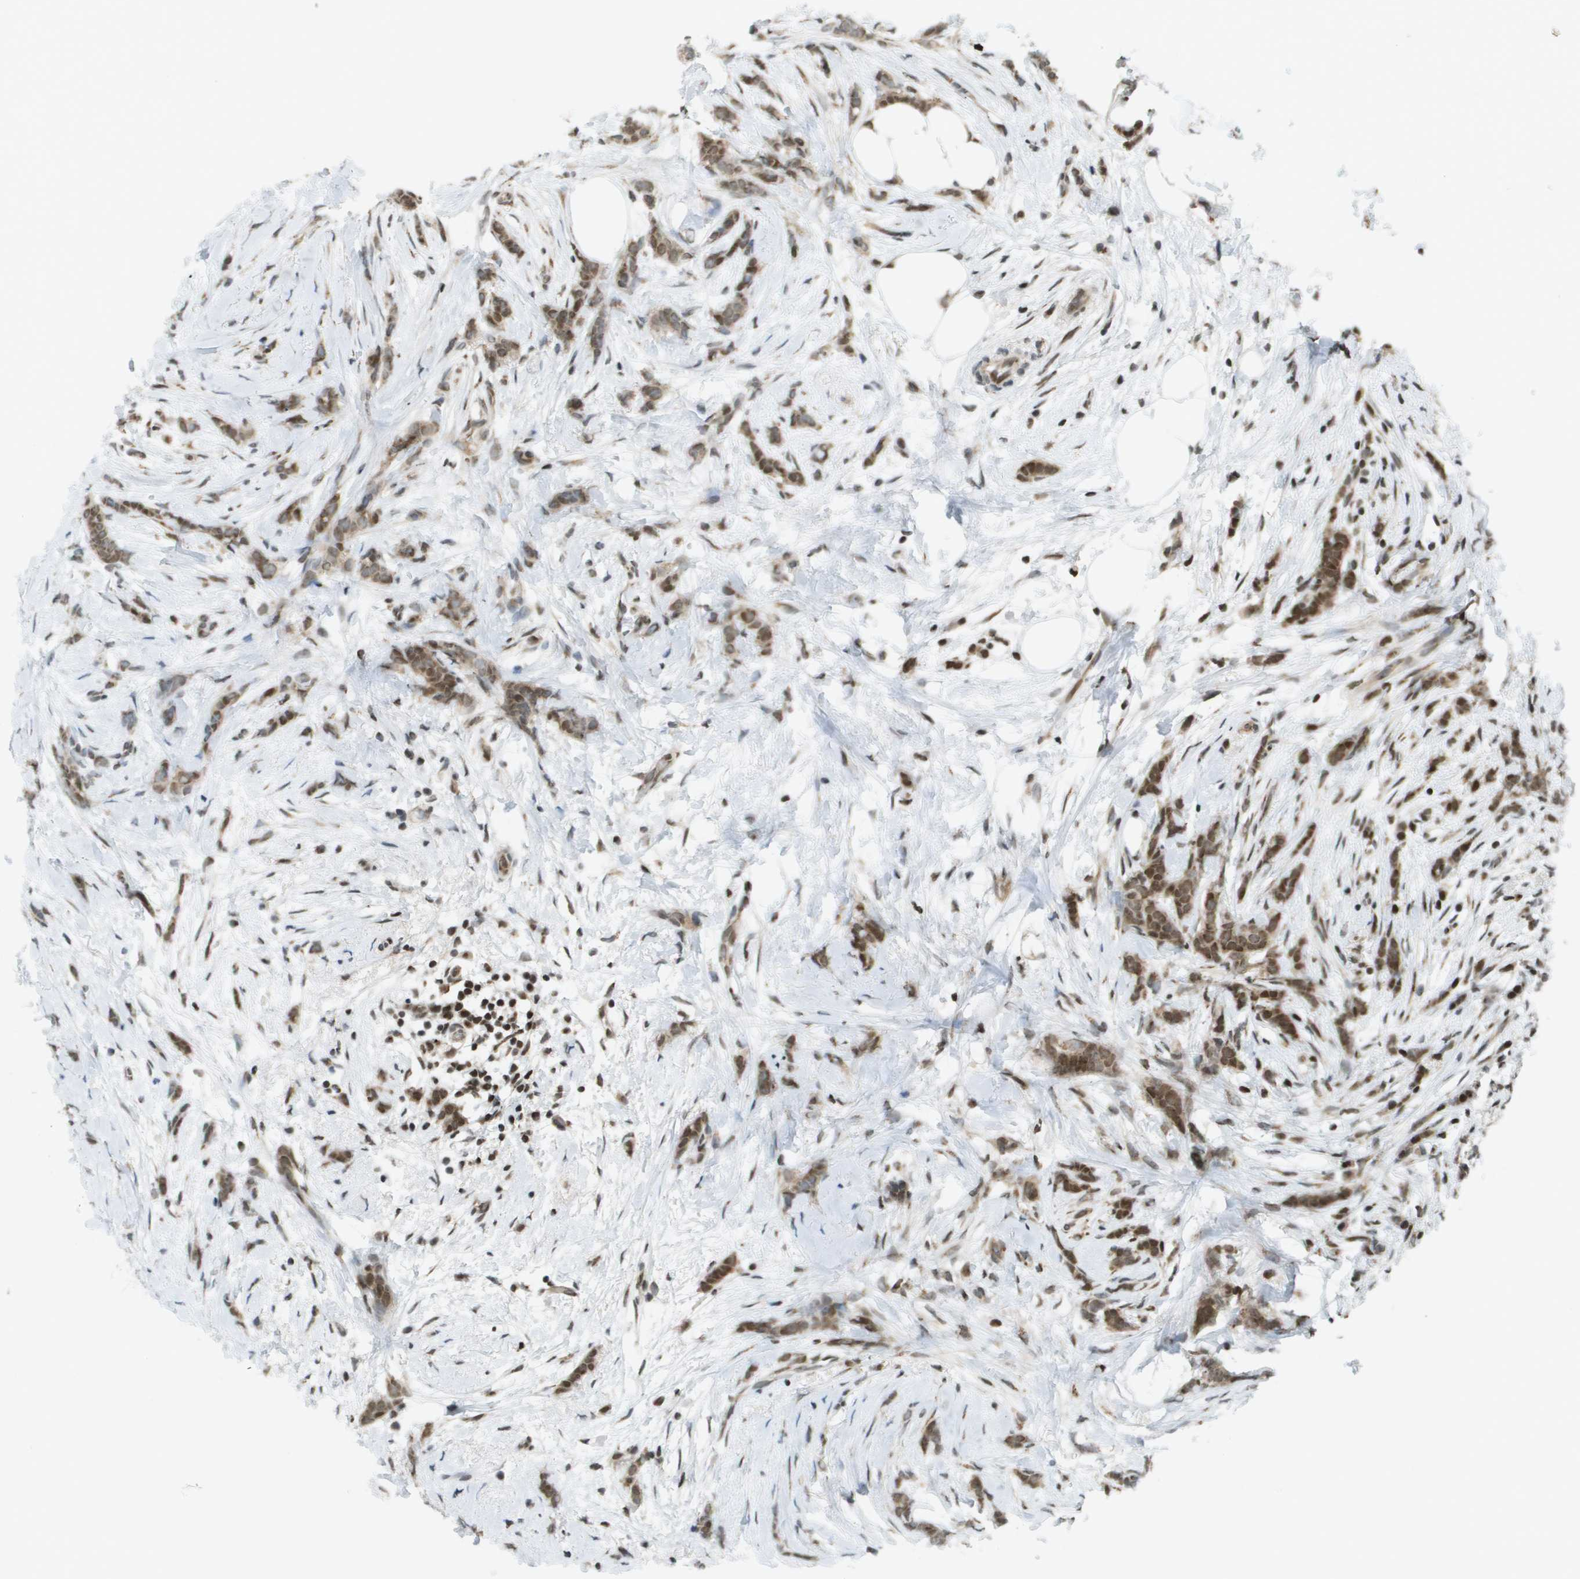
{"staining": {"intensity": "moderate", "quantity": ">75%", "location": "cytoplasmic/membranous,nuclear"}, "tissue": "breast cancer", "cell_type": "Tumor cells", "image_type": "cancer", "snomed": [{"axis": "morphology", "description": "Lobular carcinoma, in situ"}, {"axis": "morphology", "description": "Lobular carcinoma"}, {"axis": "topography", "description": "Breast"}], "caption": "A medium amount of moderate cytoplasmic/membranous and nuclear positivity is seen in approximately >75% of tumor cells in breast cancer (lobular carcinoma) tissue.", "gene": "EVC", "patient": {"sex": "female", "age": 41}}